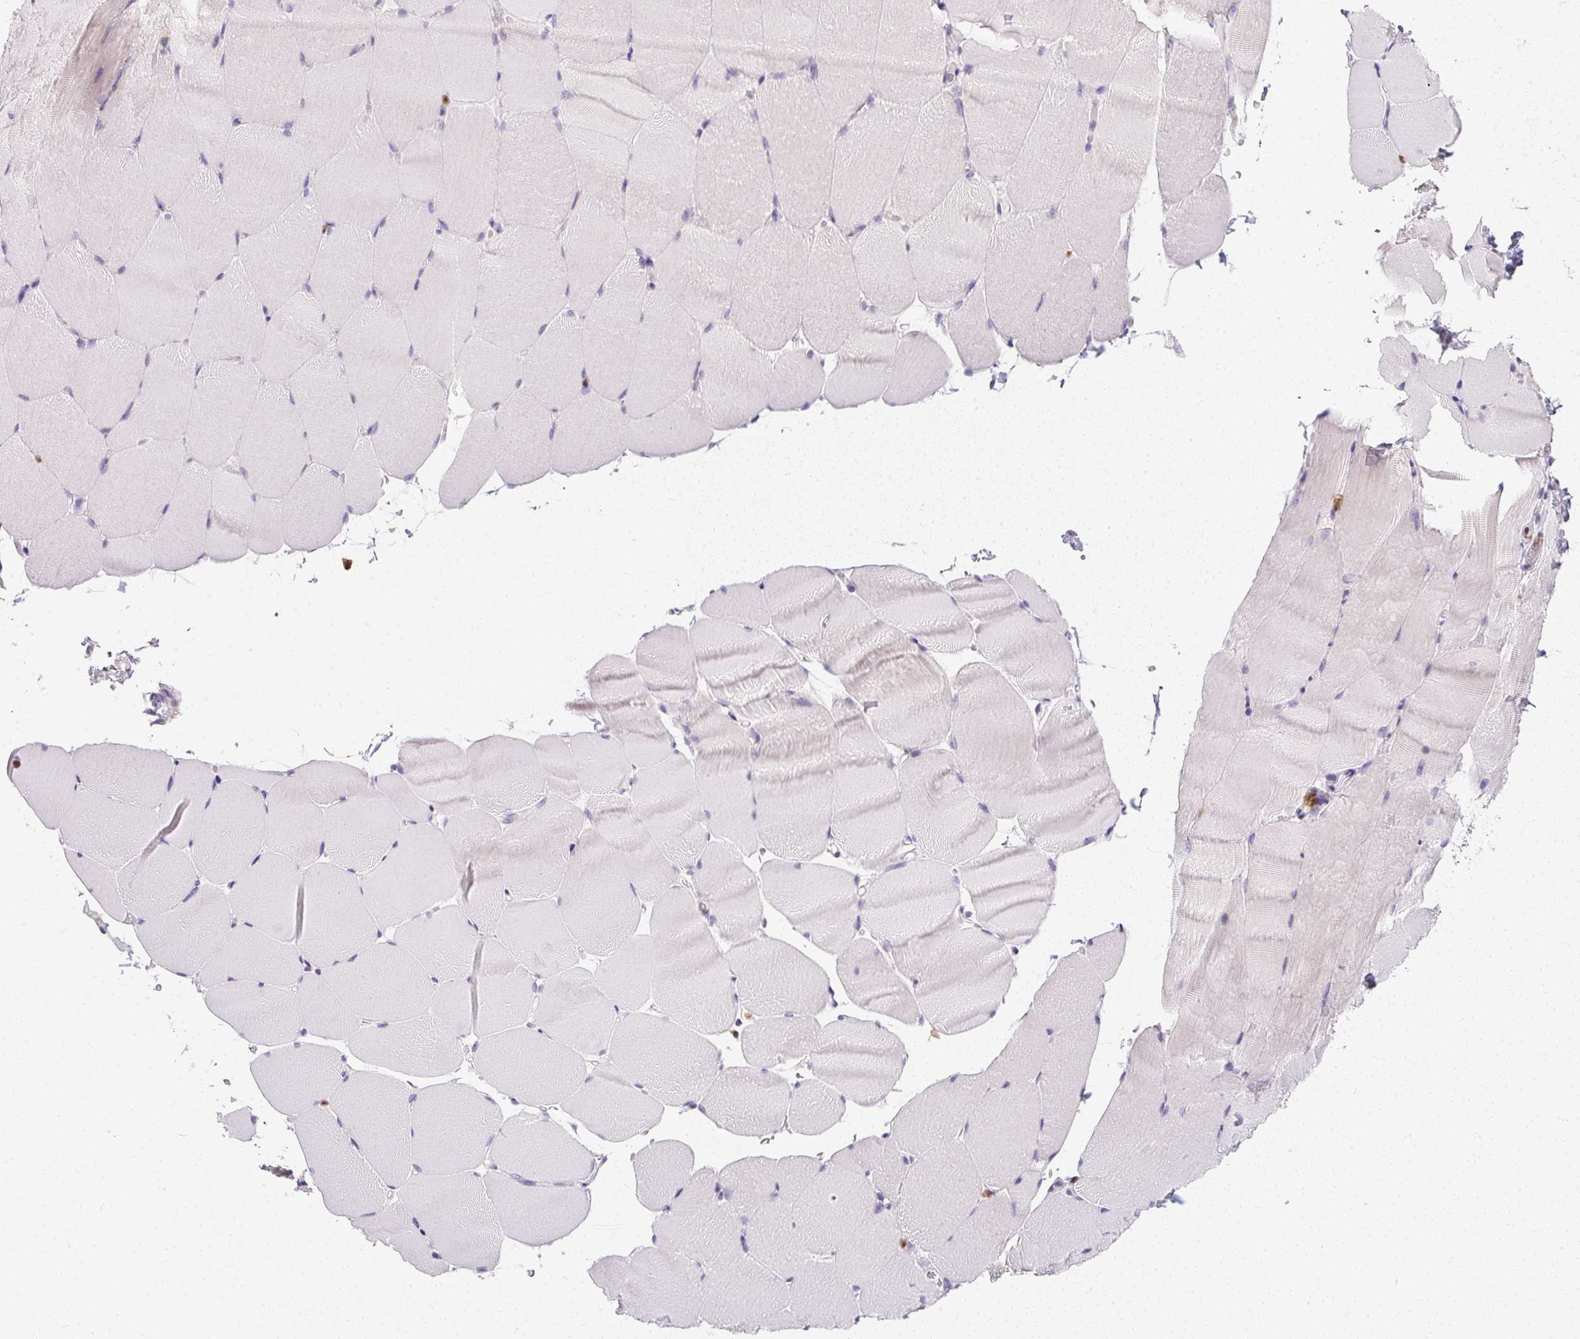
{"staining": {"intensity": "negative", "quantity": "none", "location": "none"}, "tissue": "skeletal muscle", "cell_type": "Myocytes", "image_type": "normal", "snomed": [{"axis": "morphology", "description": "Normal tissue, NOS"}, {"axis": "topography", "description": "Skeletal muscle"}], "caption": "DAB immunohistochemical staining of benign skeletal muscle displays no significant positivity in myocytes. (DAB (3,3'-diaminobenzidine) immunohistochemistry (IHC) with hematoxylin counter stain).", "gene": "DNAJC5G", "patient": {"sex": "female", "age": 37}}